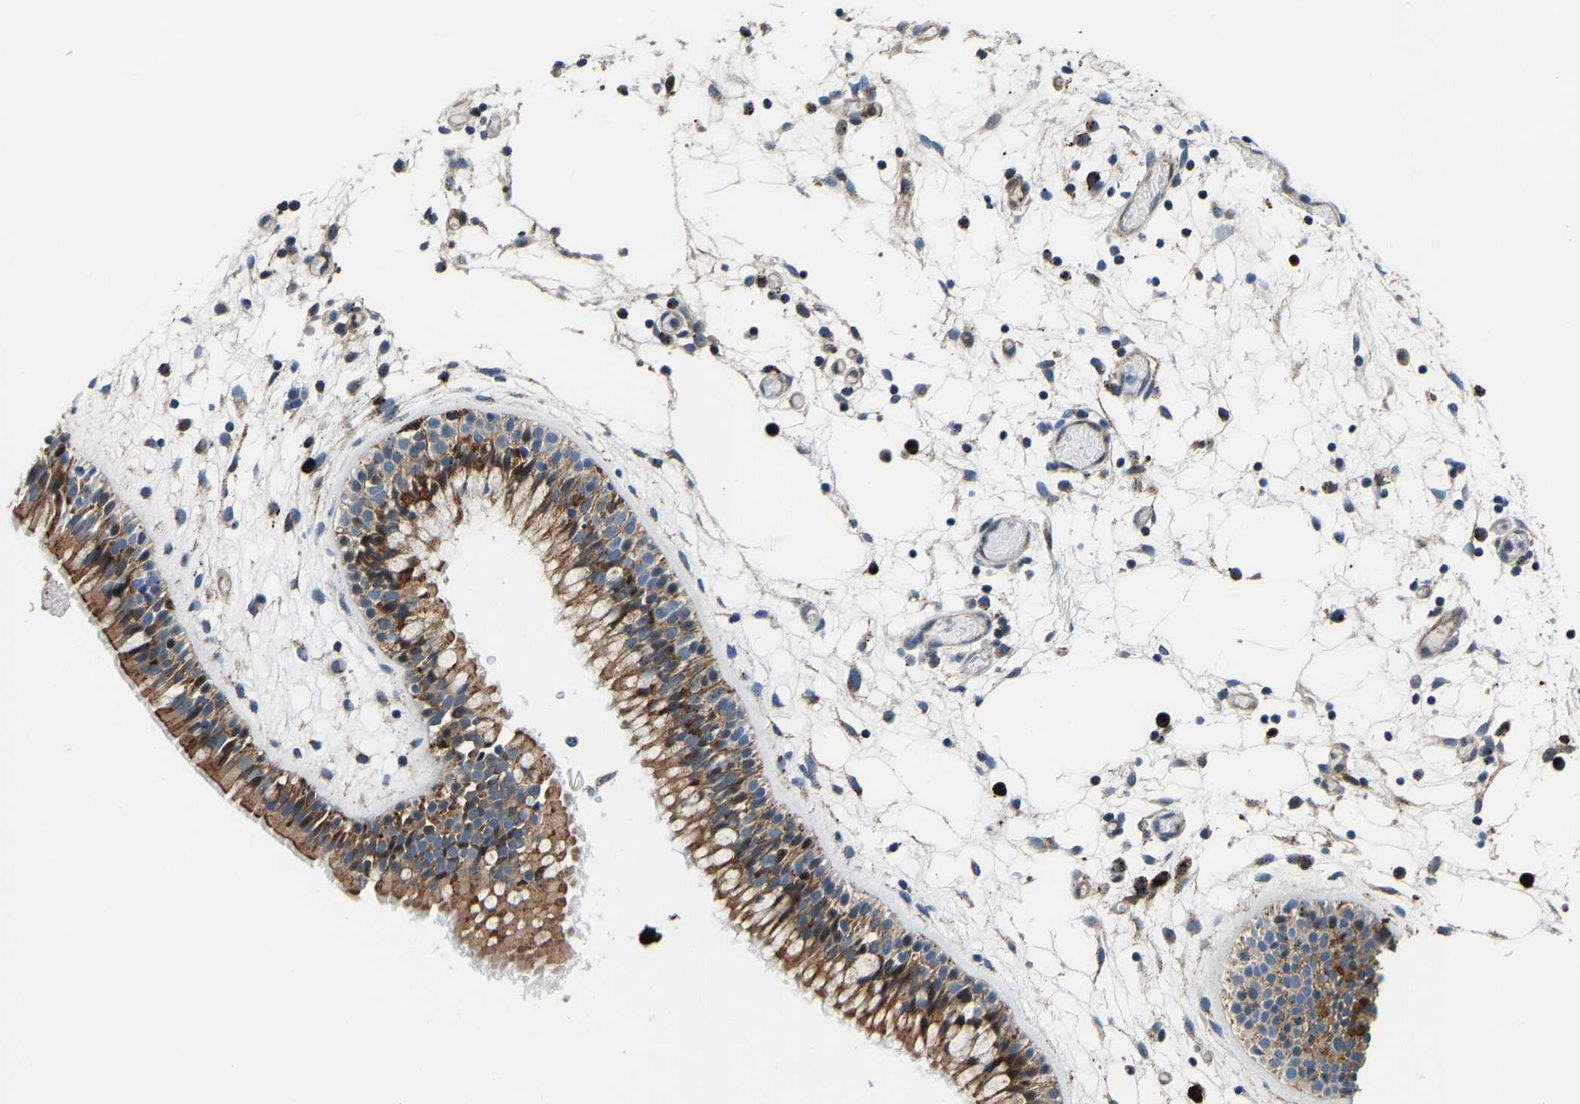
{"staining": {"intensity": "moderate", "quantity": ">75%", "location": "cytoplasmic/membranous"}, "tissue": "nasopharynx", "cell_type": "Respiratory epithelial cells", "image_type": "normal", "snomed": [{"axis": "morphology", "description": "Normal tissue, NOS"}, {"axis": "morphology", "description": "Inflammation, NOS"}, {"axis": "topography", "description": "Nasopharynx"}], "caption": "Respiratory epithelial cells demonstrate medium levels of moderate cytoplasmic/membranous positivity in approximately >75% of cells in unremarkable nasopharynx.", "gene": "DPP7", "patient": {"sex": "male", "age": 48}}